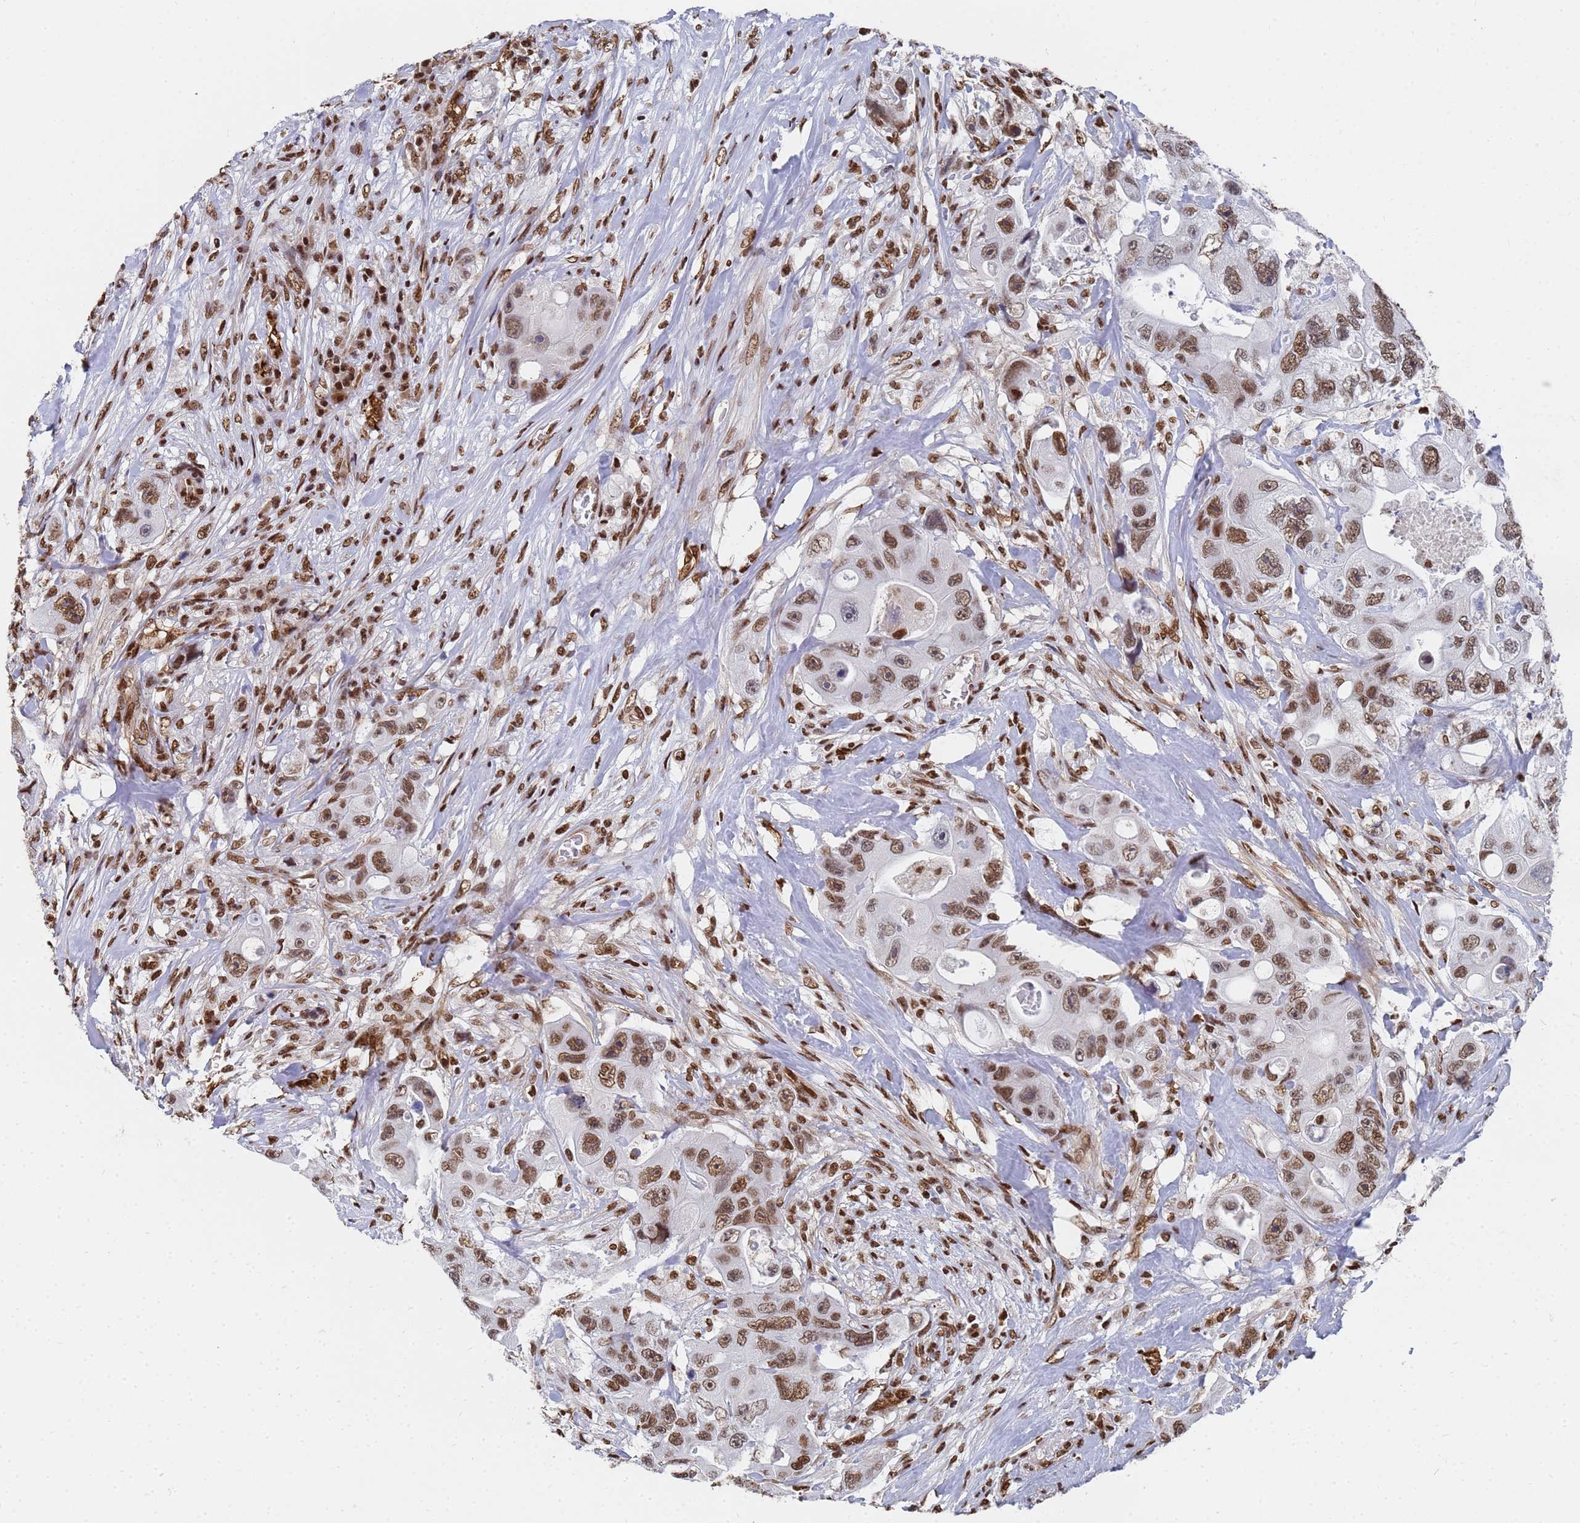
{"staining": {"intensity": "moderate", "quantity": ">75%", "location": "nuclear"}, "tissue": "colorectal cancer", "cell_type": "Tumor cells", "image_type": "cancer", "snomed": [{"axis": "morphology", "description": "Adenocarcinoma, NOS"}, {"axis": "topography", "description": "Colon"}], "caption": "Colorectal adenocarcinoma stained with a protein marker reveals moderate staining in tumor cells.", "gene": "RAVER2", "patient": {"sex": "female", "age": 46}}